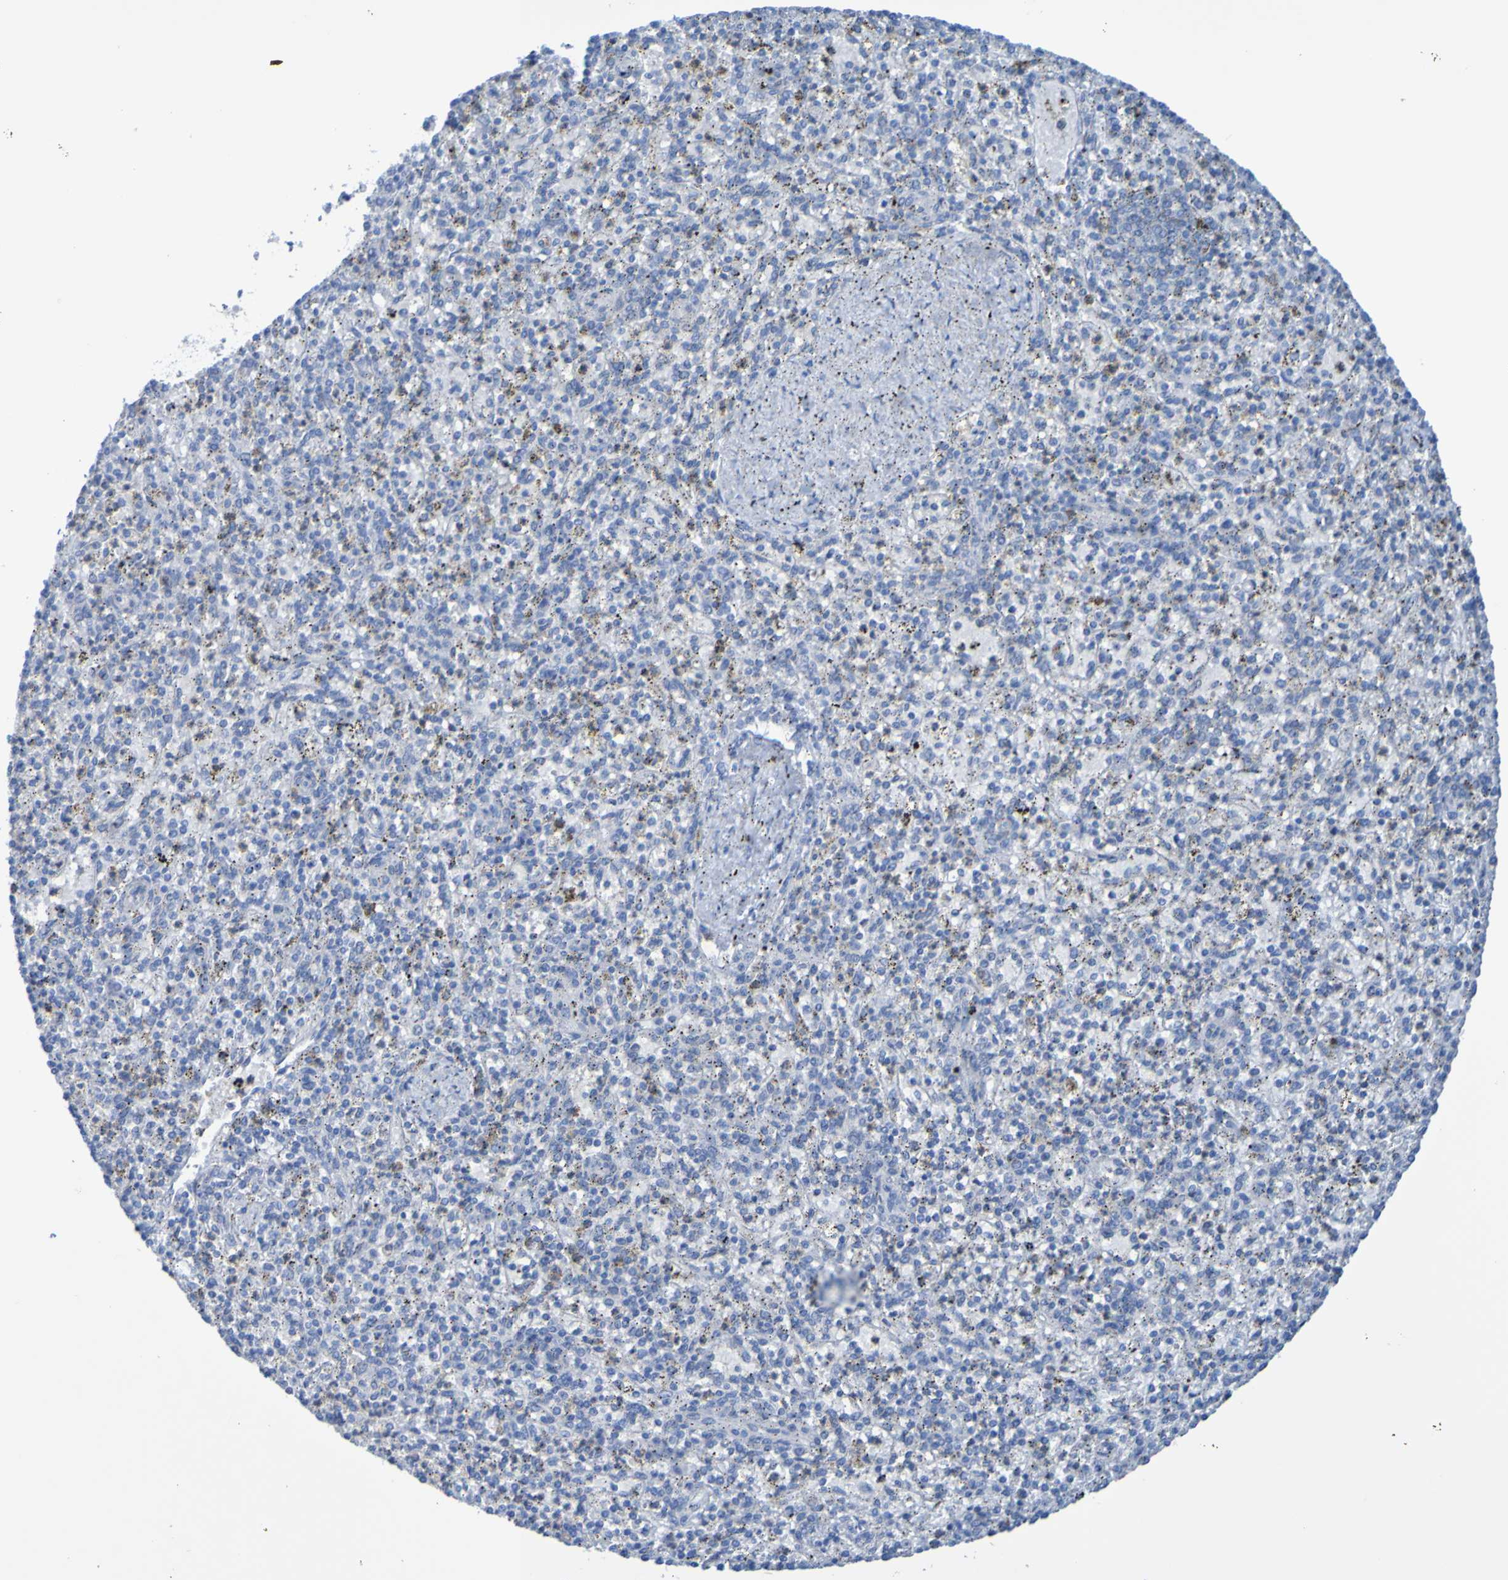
{"staining": {"intensity": "negative", "quantity": "none", "location": "none"}, "tissue": "spleen", "cell_type": "Cells in red pulp", "image_type": "normal", "snomed": [{"axis": "morphology", "description": "Normal tissue, NOS"}, {"axis": "topography", "description": "Spleen"}], "caption": "This is an immunohistochemistry (IHC) photomicrograph of benign human spleen. There is no positivity in cells in red pulp.", "gene": "ACMSD", "patient": {"sex": "male", "age": 72}}